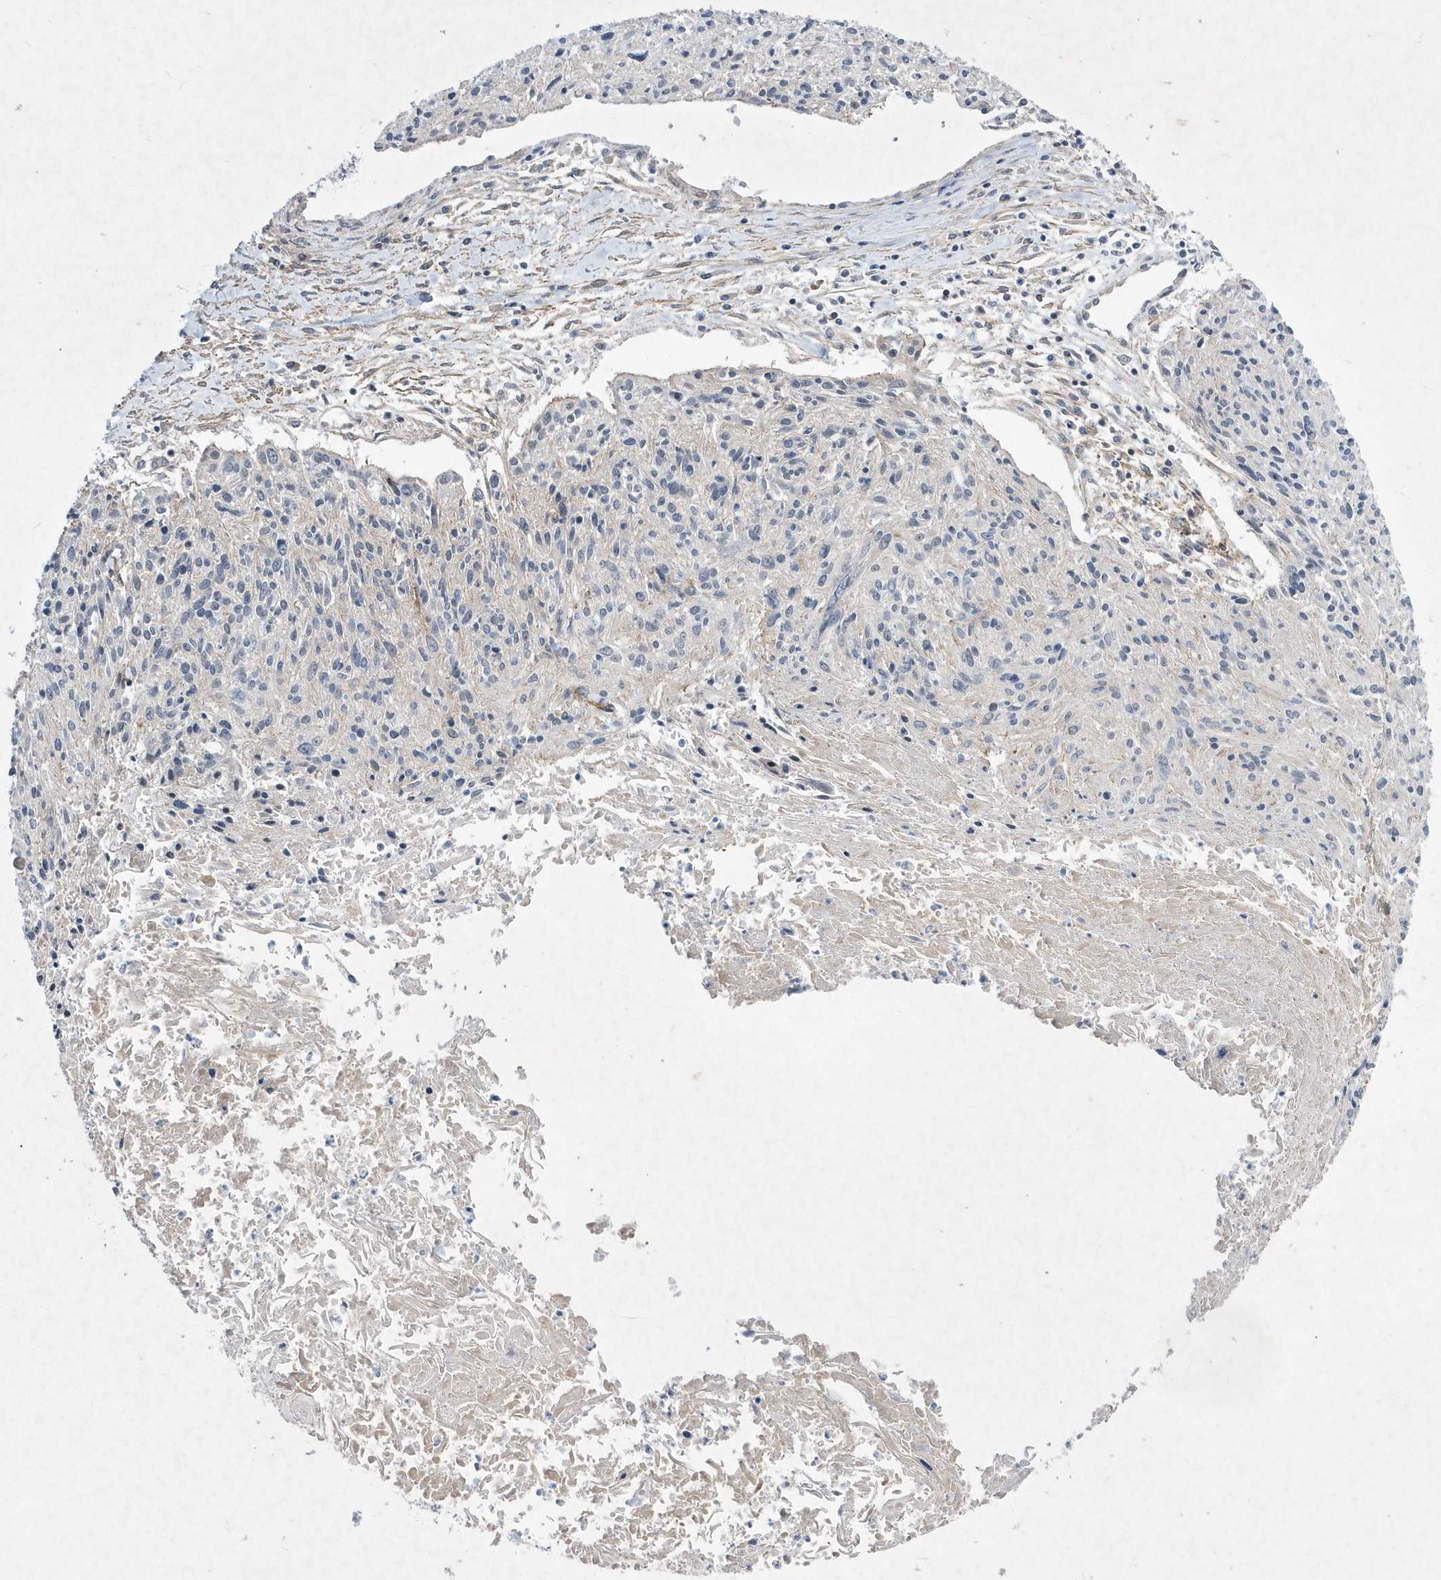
{"staining": {"intensity": "negative", "quantity": "none", "location": "none"}, "tissue": "cervical cancer", "cell_type": "Tumor cells", "image_type": "cancer", "snomed": [{"axis": "morphology", "description": "Squamous cell carcinoma, NOS"}, {"axis": "topography", "description": "Cervix"}], "caption": "This is an IHC micrograph of cervical squamous cell carcinoma. There is no staining in tumor cells.", "gene": "ZNF875", "patient": {"sex": "female", "age": 51}}